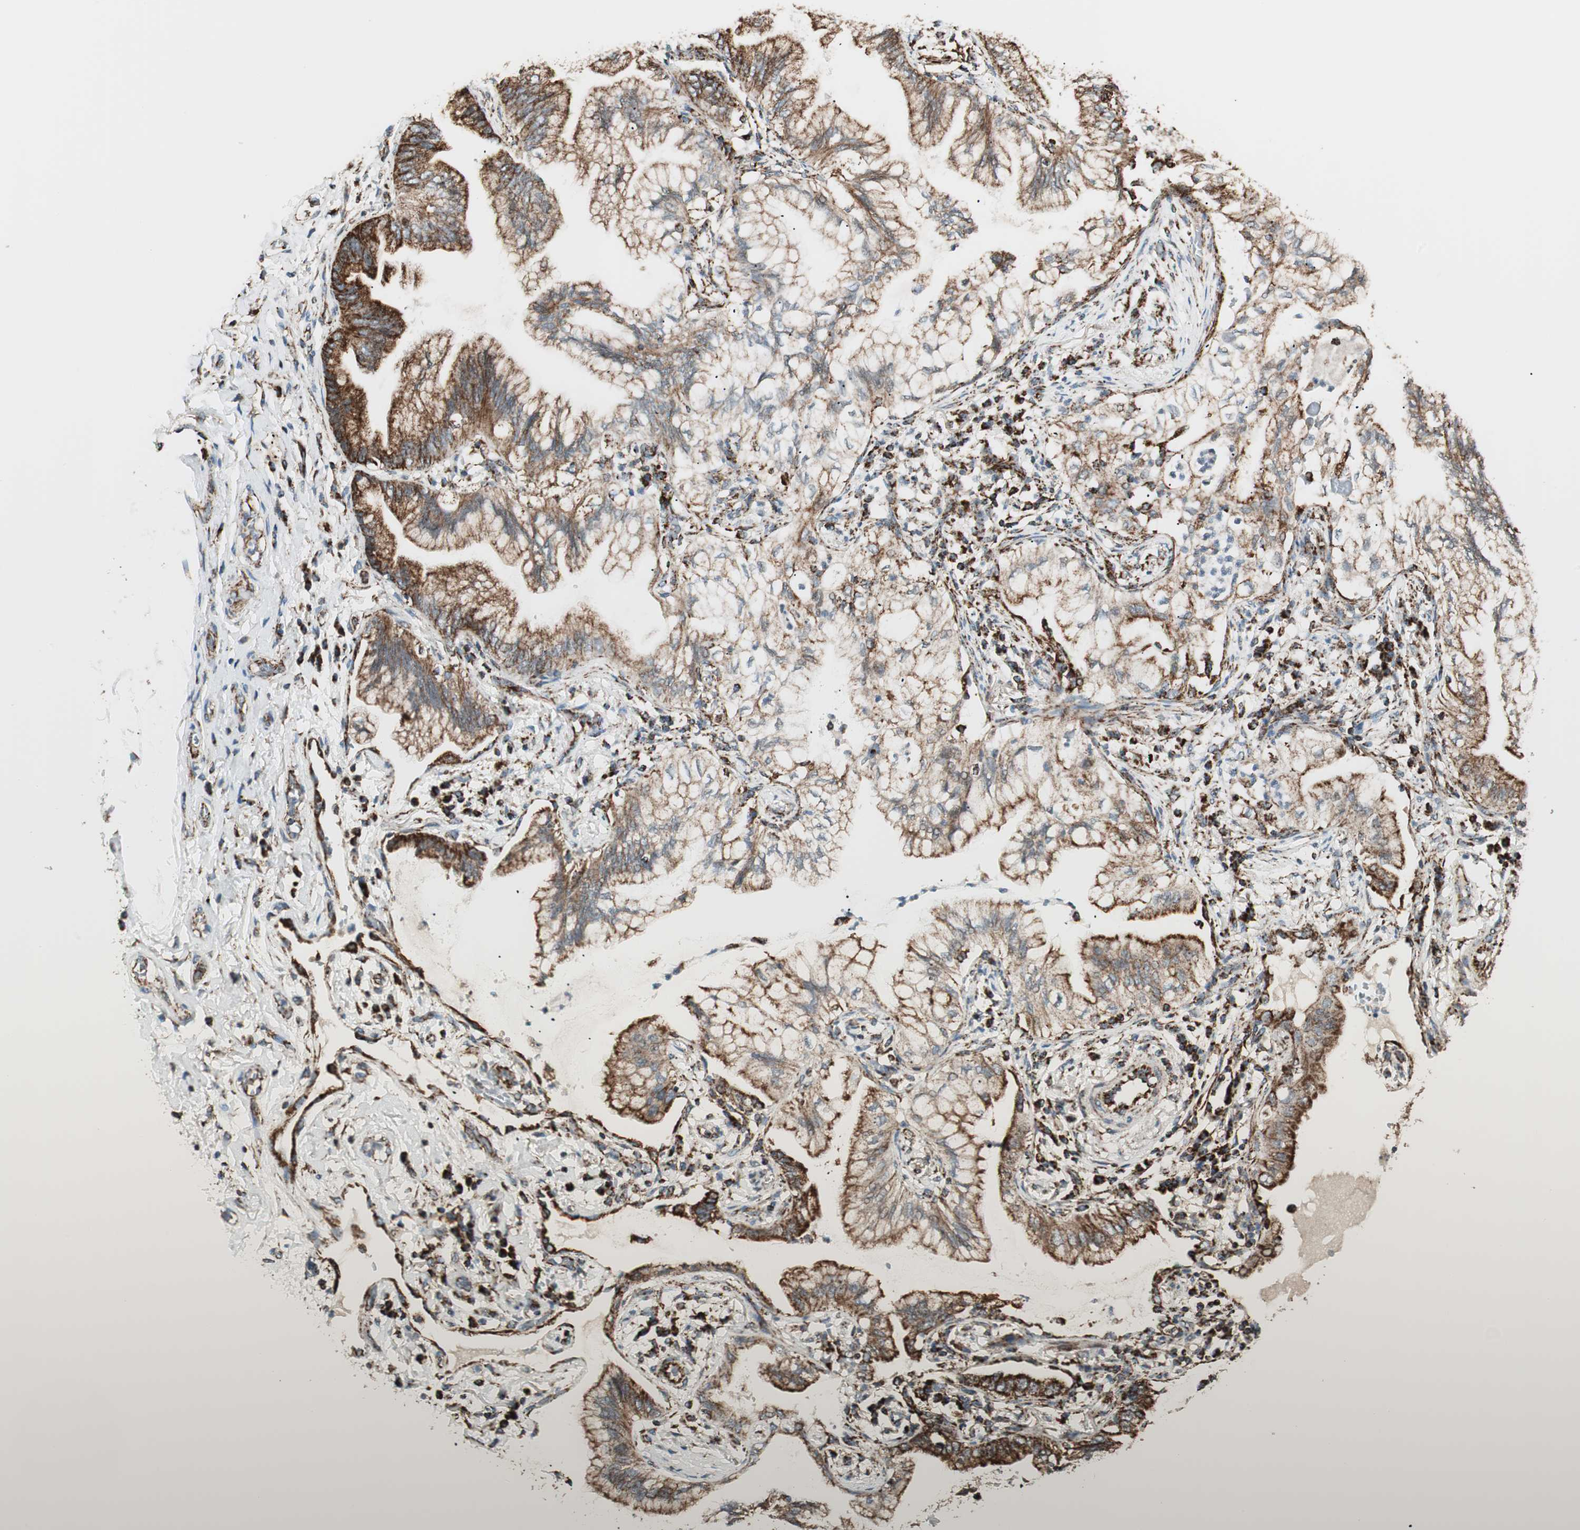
{"staining": {"intensity": "strong", "quantity": ">75%", "location": "cytoplasmic/membranous"}, "tissue": "lung cancer", "cell_type": "Tumor cells", "image_type": "cancer", "snomed": [{"axis": "morphology", "description": "Adenocarcinoma, NOS"}, {"axis": "topography", "description": "Lung"}], "caption": "IHC (DAB) staining of human adenocarcinoma (lung) demonstrates strong cytoplasmic/membranous protein expression in approximately >75% of tumor cells. (Brightfield microscopy of DAB IHC at high magnification).", "gene": "TOMM22", "patient": {"sex": "female", "age": 70}}